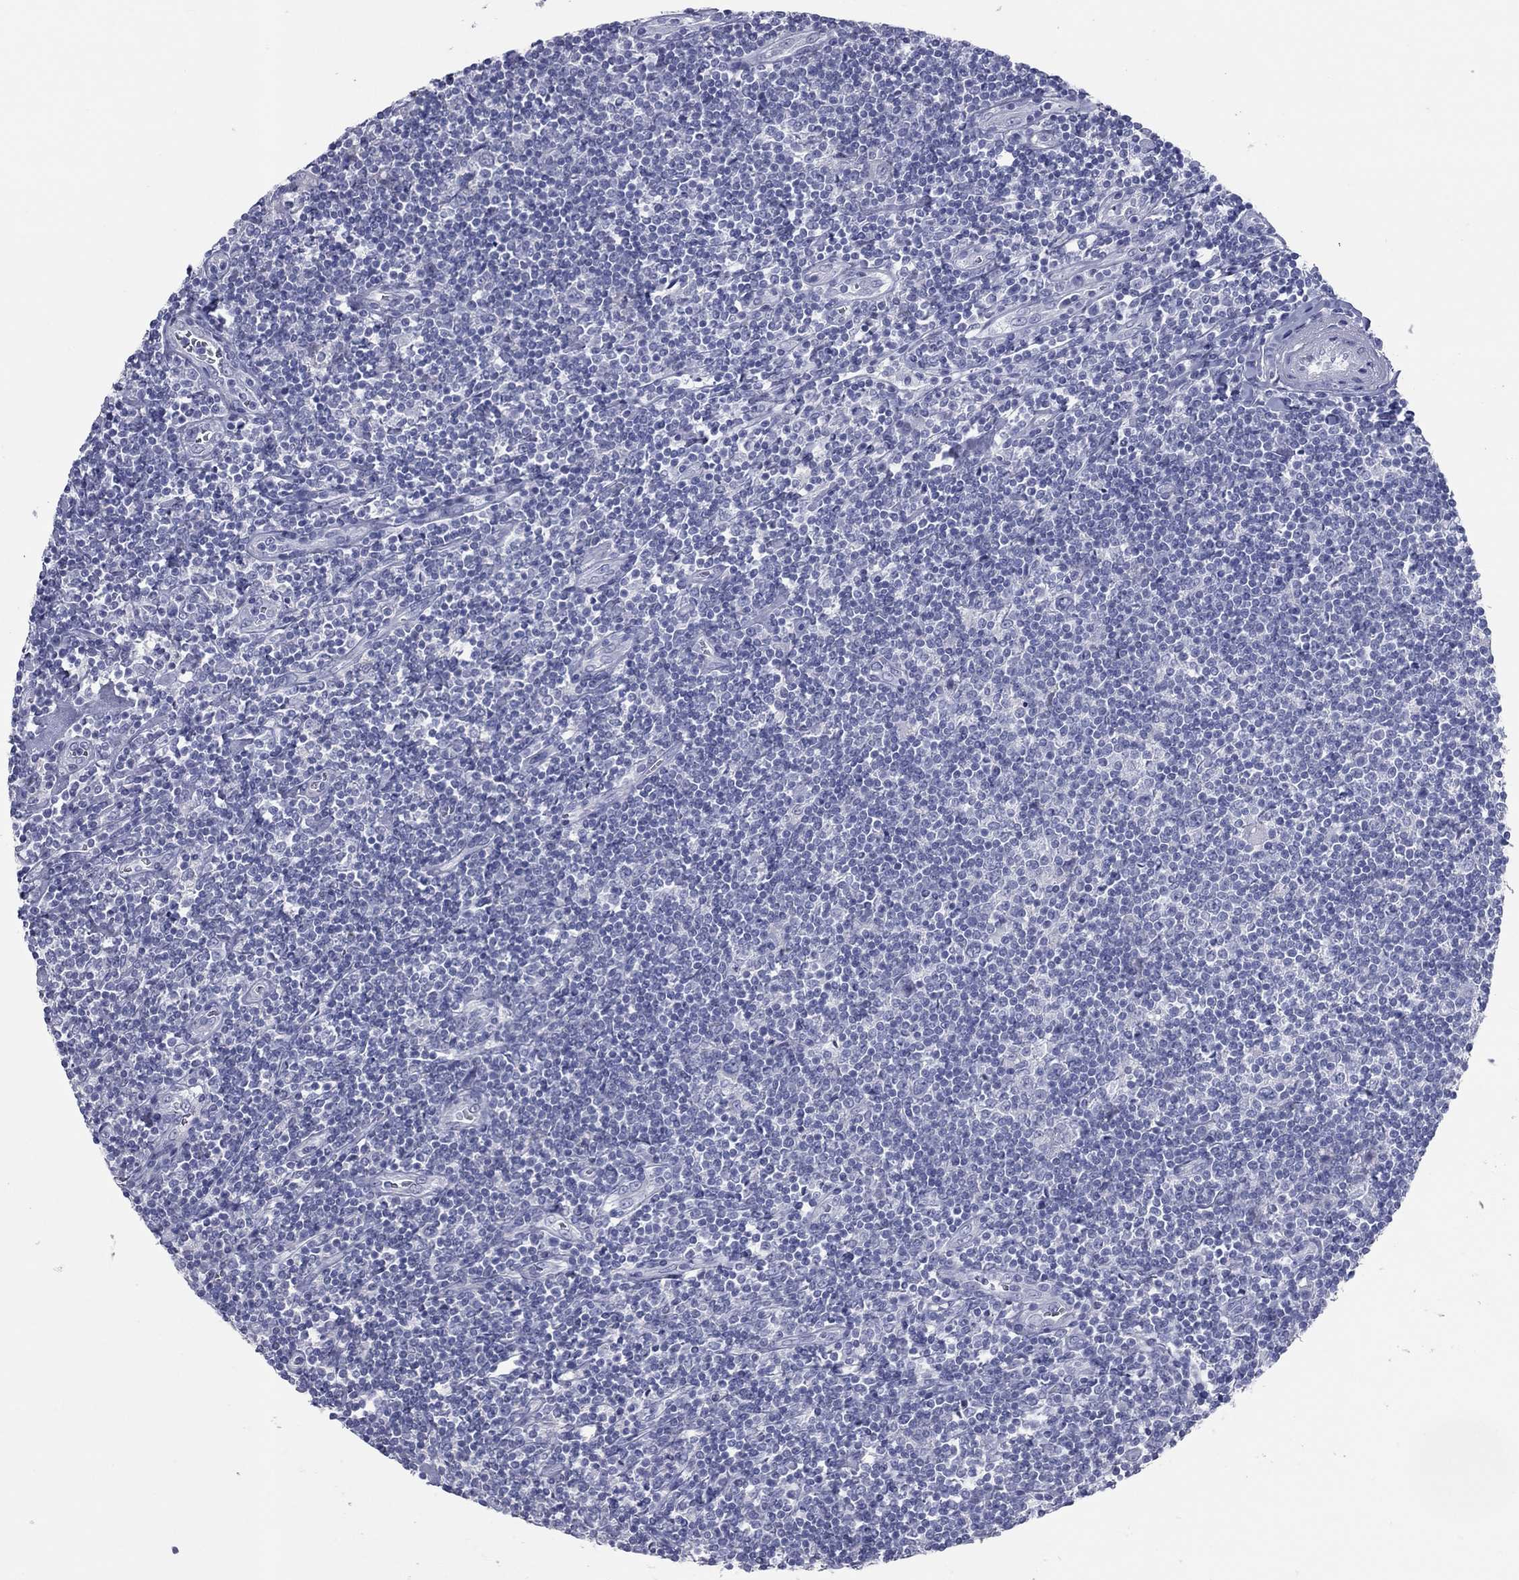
{"staining": {"intensity": "negative", "quantity": "none", "location": "none"}, "tissue": "lymphoma", "cell_type": "Tumor cells", "image_type": "cancer", "snomed": [{"axis": "morphology", "description": "Hodgkin's disease, NOS"}, {"axis": "topography", "description": "Lymph node"}], "caption": "The photomicrograph exhibits no staining of tumor cells in Hodgkin's disease.", "gene": "KIRREL2", "patient": {"sex": "male", "age": 40}}